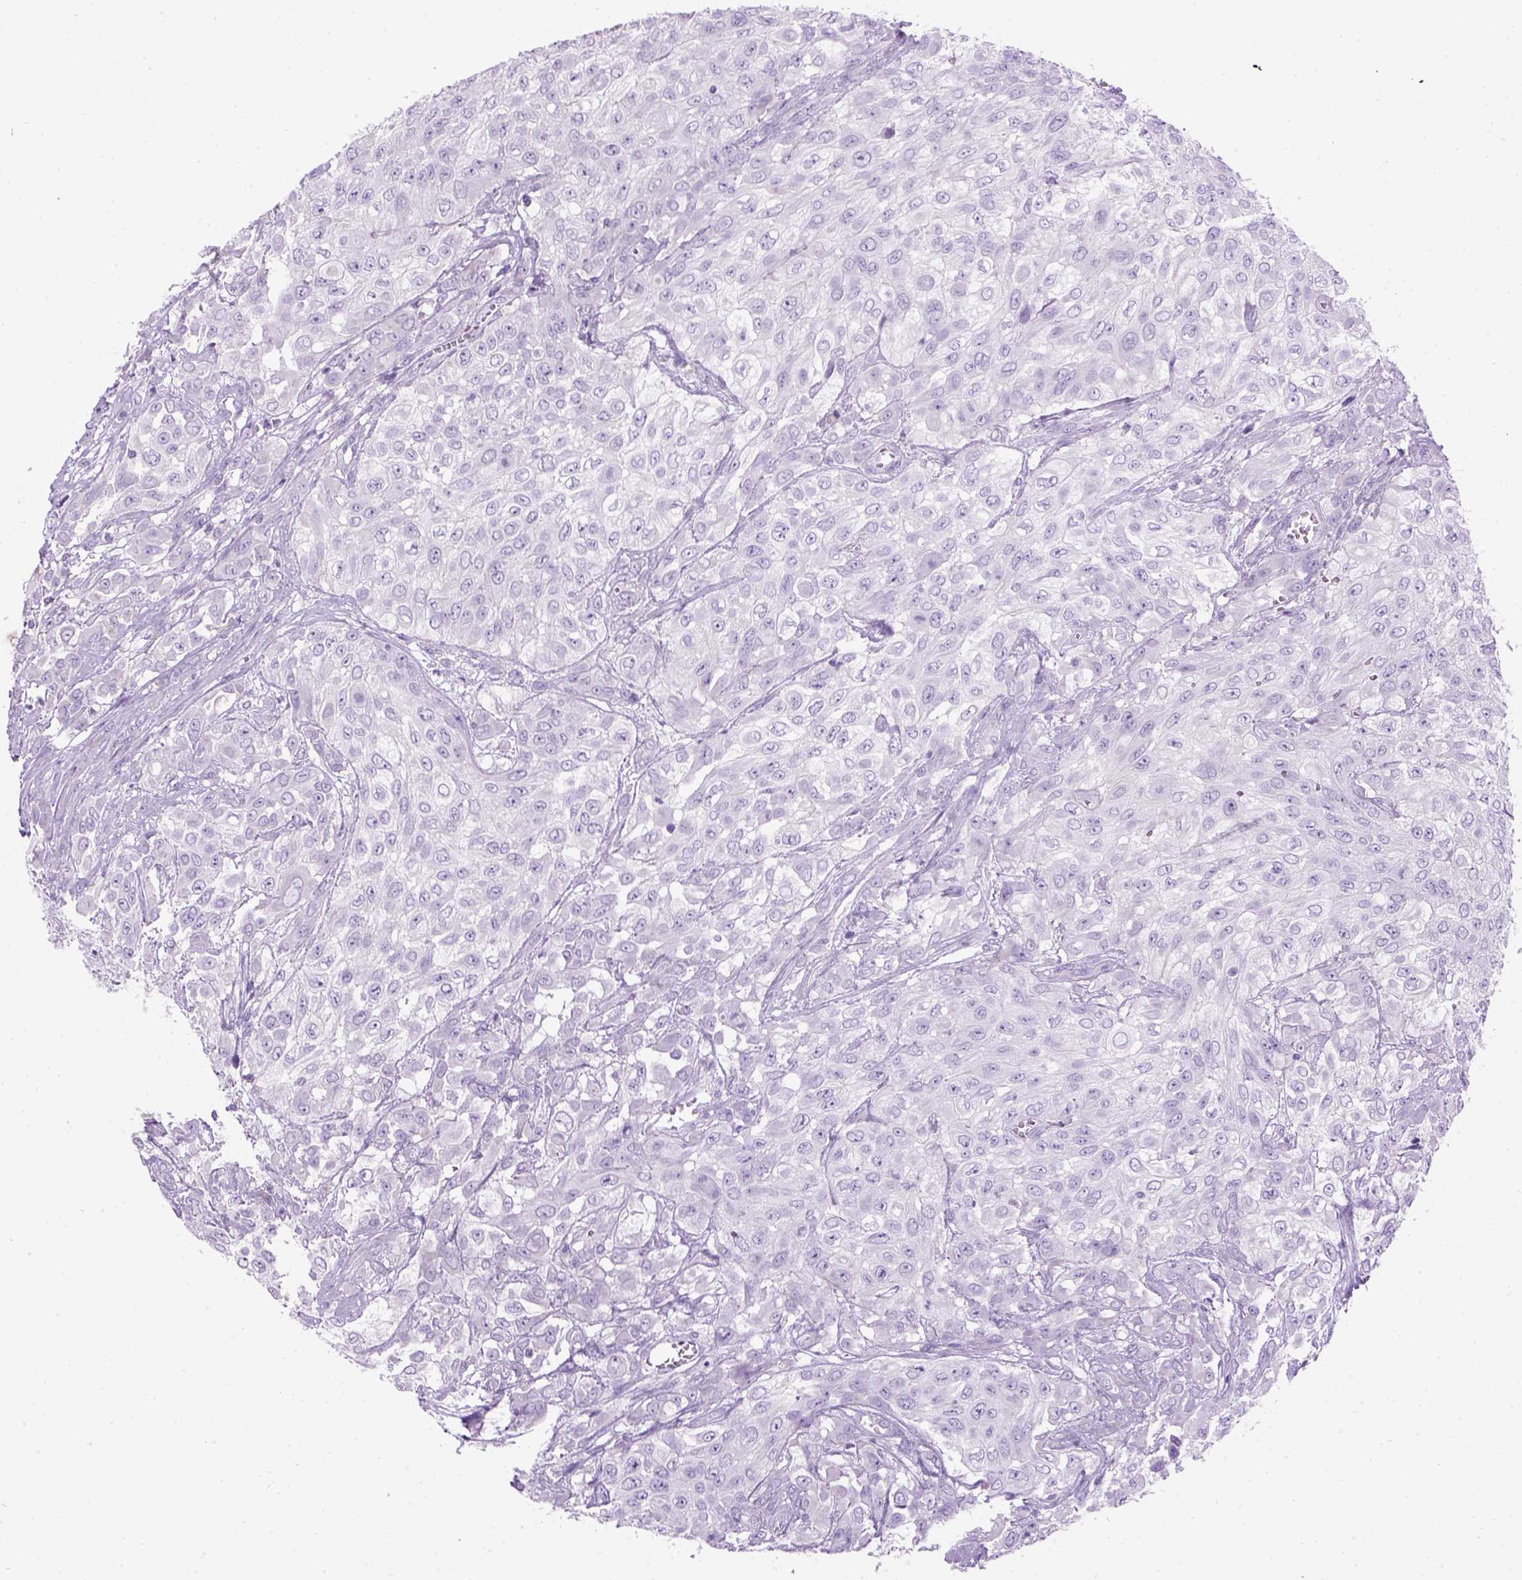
{"staining": {"intensity": "negative", "quantity": "none", "location": "none"}, "tissue": "urothelial cancer", "cell_type": "Tumor cells", "image_type": "cancer", "snomed": [{"axis": "morphology", "description": "Urothelial carcinoma, High grade"}, {"axis": "topography", "description": "Urinary bladder"}], "caption": "An immunohistochemistry photomicrograph of urothelial cancer is shown. There is no staining in tumor cells of urothelial cancer.", "gene": "GABRB2", "patient": {"sex": "male", "age": 57}}